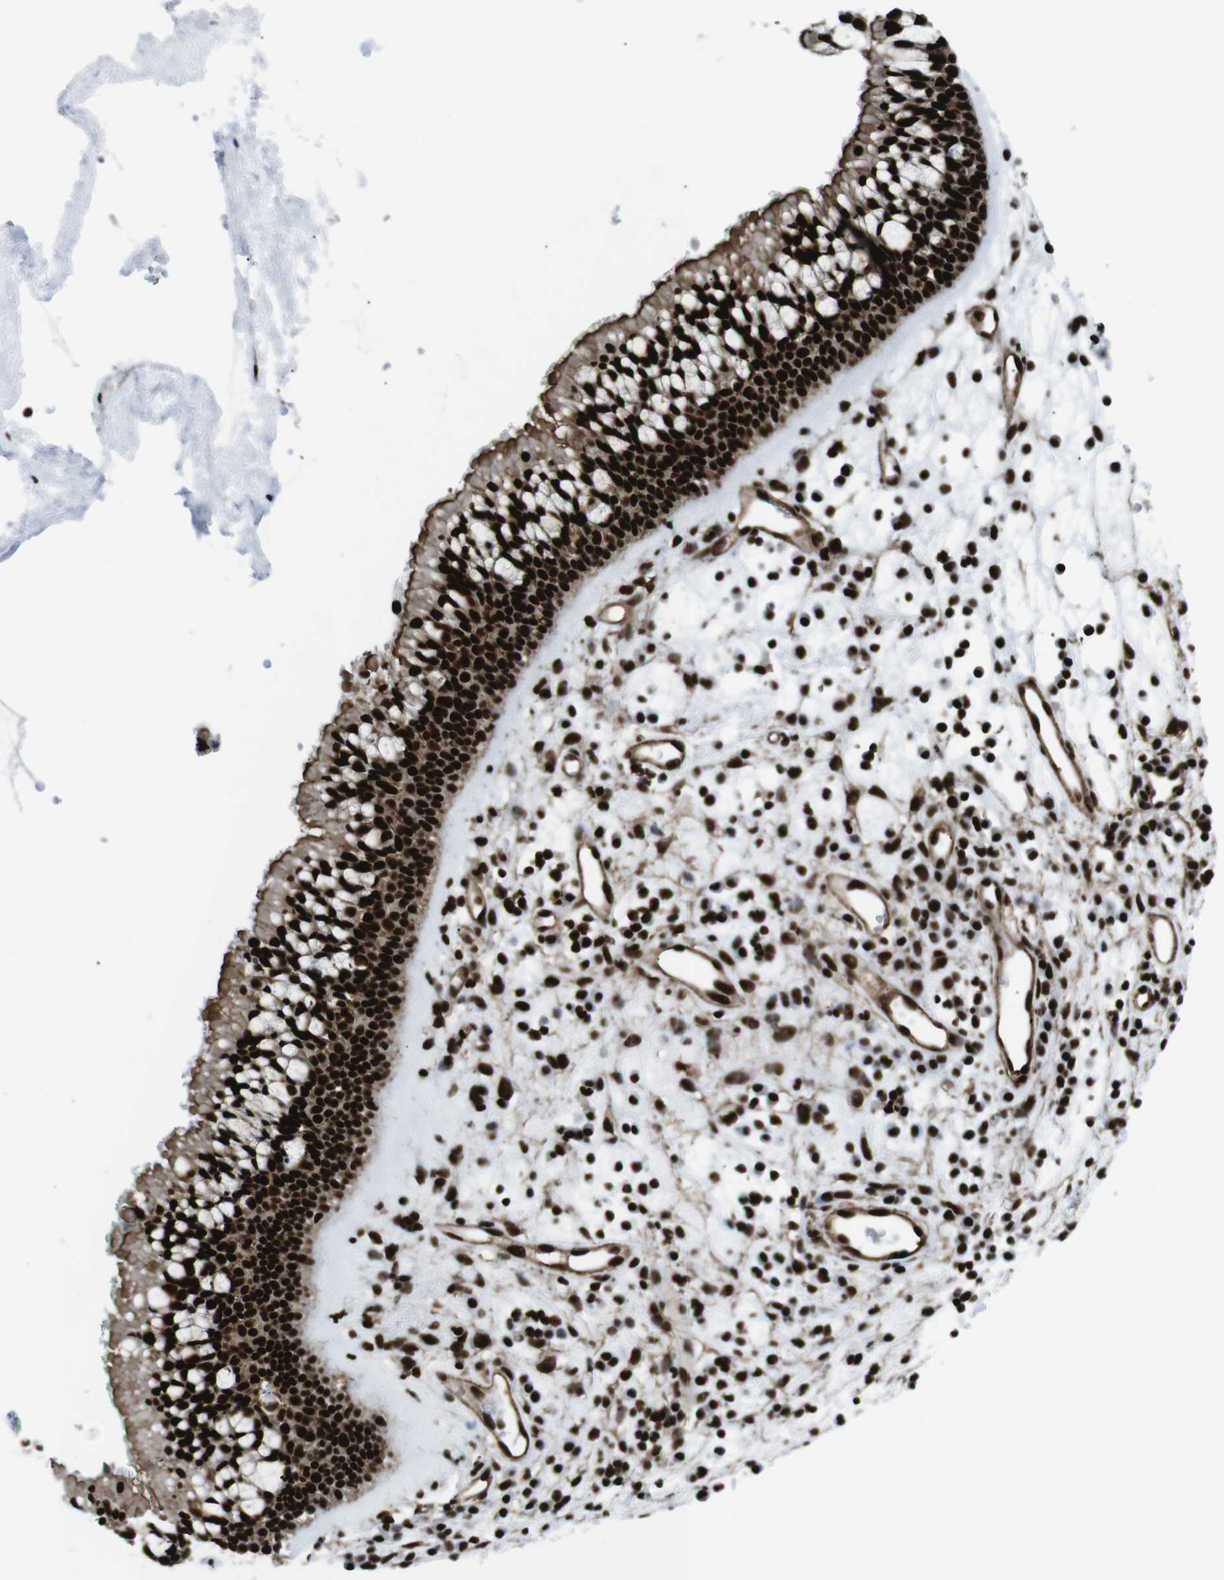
{"staining": {"intensity": "strong", "quantity": ">75%", "location": "cytoplasmic/membranous,nuclear"}, "tissue": "nasopharynx", "cell_type": "Respiratory epithelial cells", "image_type": "normal", "snomed": [{"axis": "morphology", "description": "Normal tissue, NOS"}, {"axis": "morphology", "description": "Inflammation, NOS"}, {"axis": "topography", "description": "Nasopharynx"}], "caption": "Human nasopharynx stained with a brown dye demonstrates strong cytoplasmic/membranous,nuclear positive positivity in approximately >75% of respiratory epithelial cells.", "gene": "HNRNPU", "patient": {"sex": "male", "age": 48}}